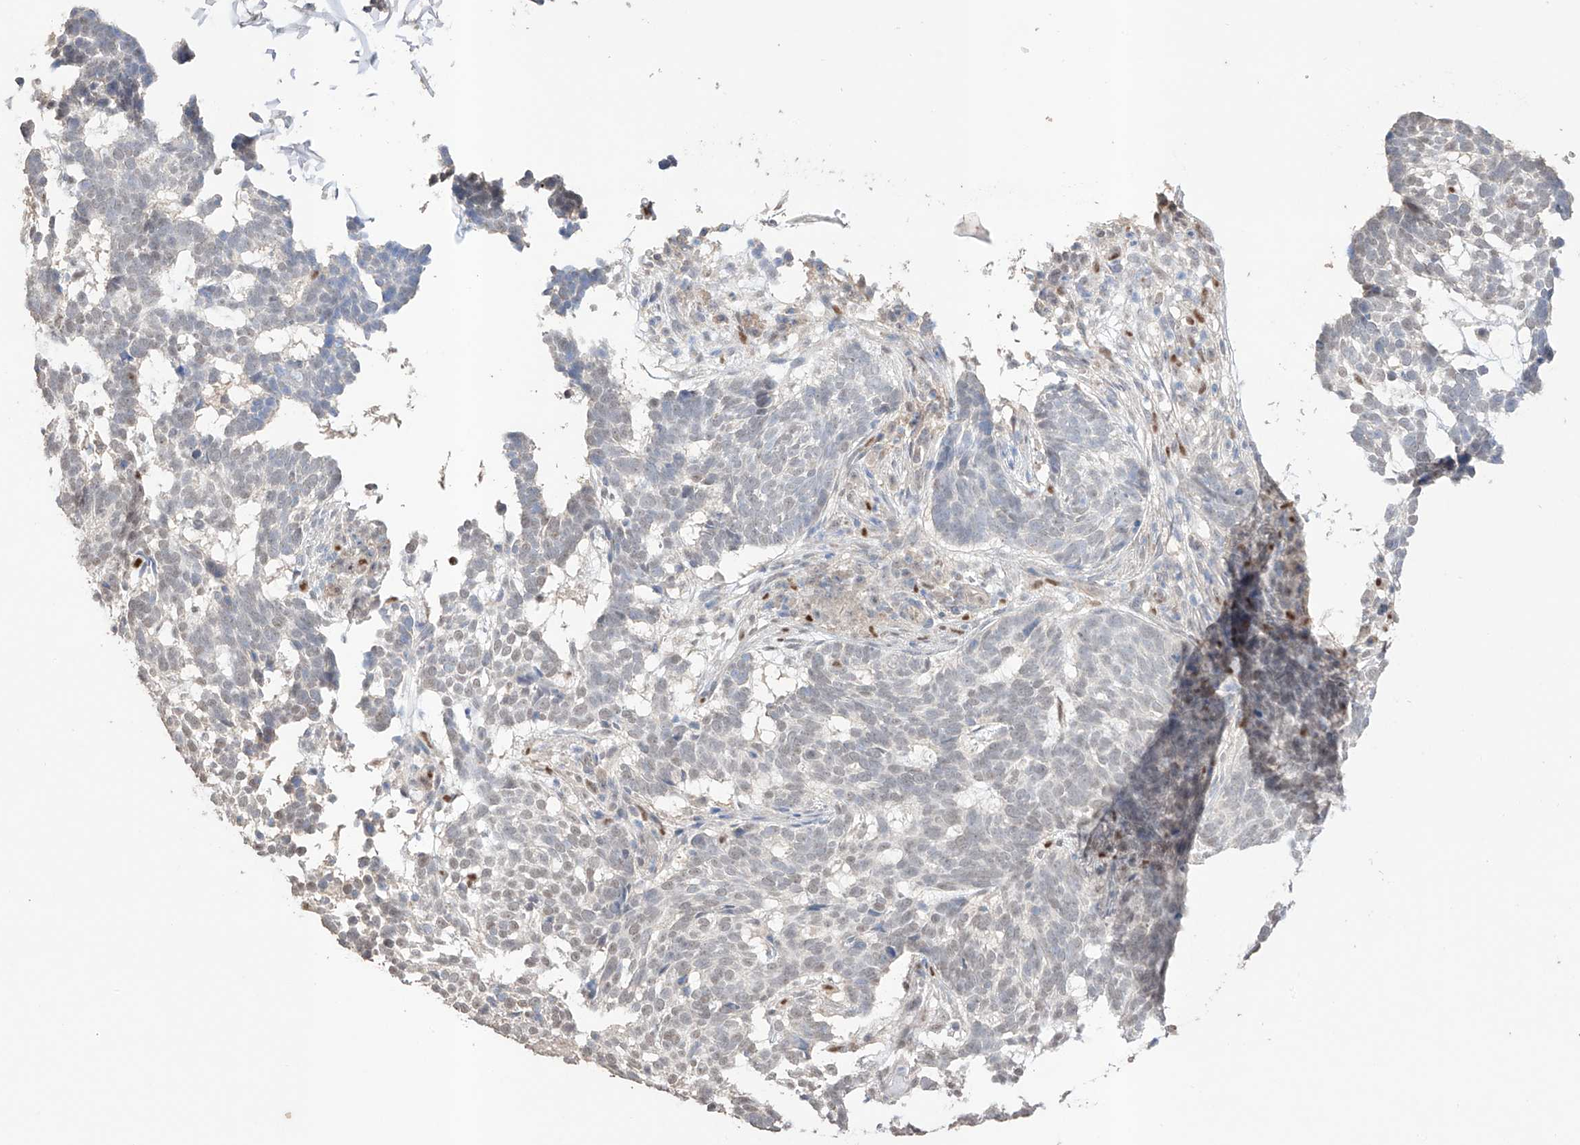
{"staining": {"intensity": "weak", "quantity": "<25%", "location": "nuclear"}, "tissue": "skin cancer", "cell_type": "Tumor cells", "image_type": "cancer", "snomed": [{"axis": "morphology", "description": "Basal cell carcinoma"}, {"axis": "topography", "description": "Skin"}], "caption": "An image of human skin cancer (basal cell carcinoma) is negative for staining in tumor cells.", "gene": "APIP", "patient": {"sex": "male", "age": 85}}